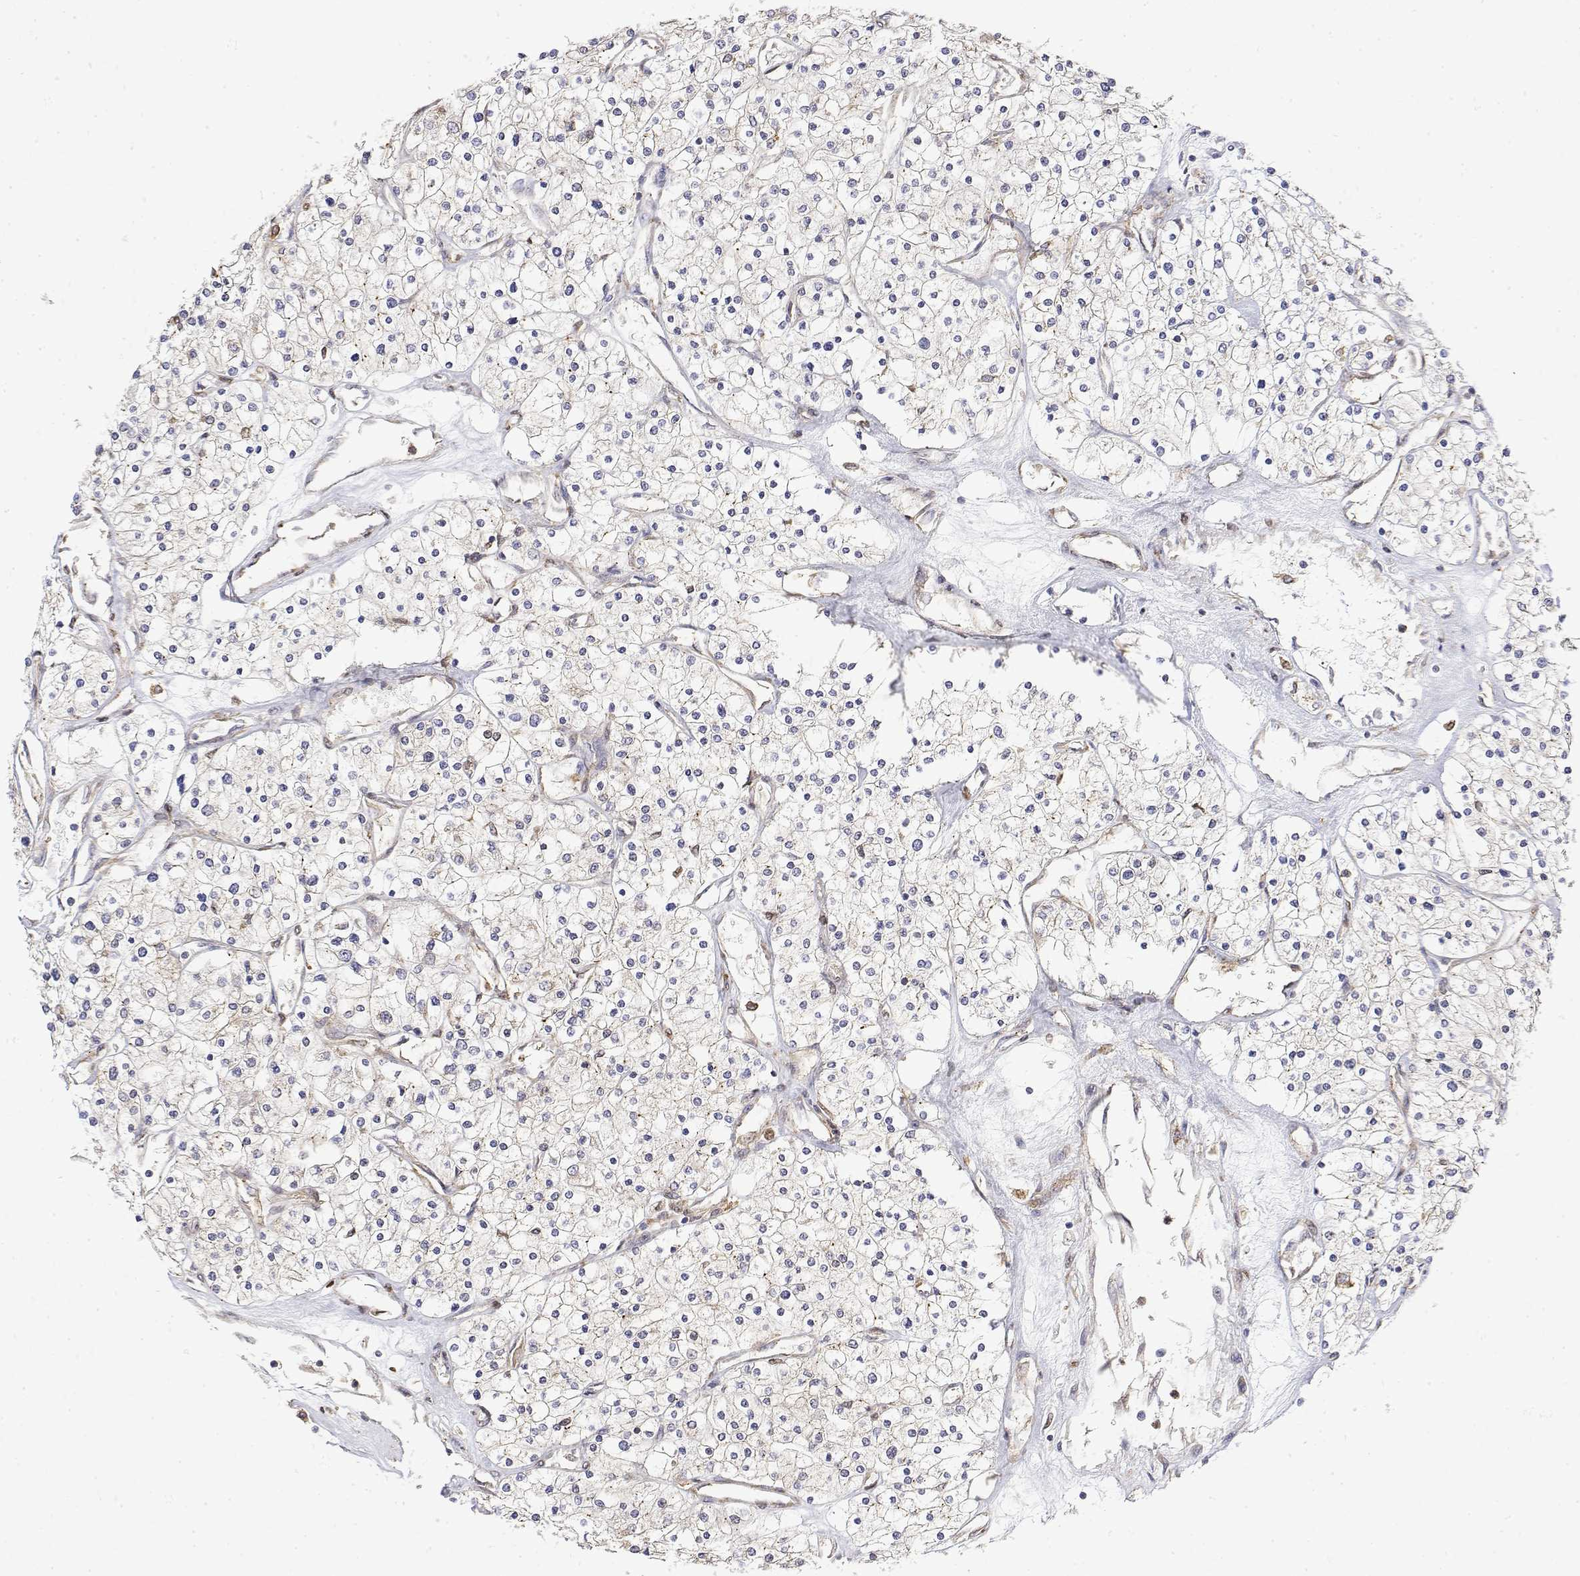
{"staining": {"intensity": "negative", "quantity": "none", "location": "none"}, "tissue": "renal cancer", "cell_type": "Tumor cells", "image_type": "cancer", "snomed": [{"axis": "morphology", "description": "Adenocarcinoma, NOS"}, {"axis": "topography", "description": "Kidney"}], "caption": "Renal adenocarcinoma stained for a protein using immunohistochemistry (IHC) reveals no positivity tumor cells.", "gene": "PACSIN2", "patient": {"sex": "male", "age": 80}}